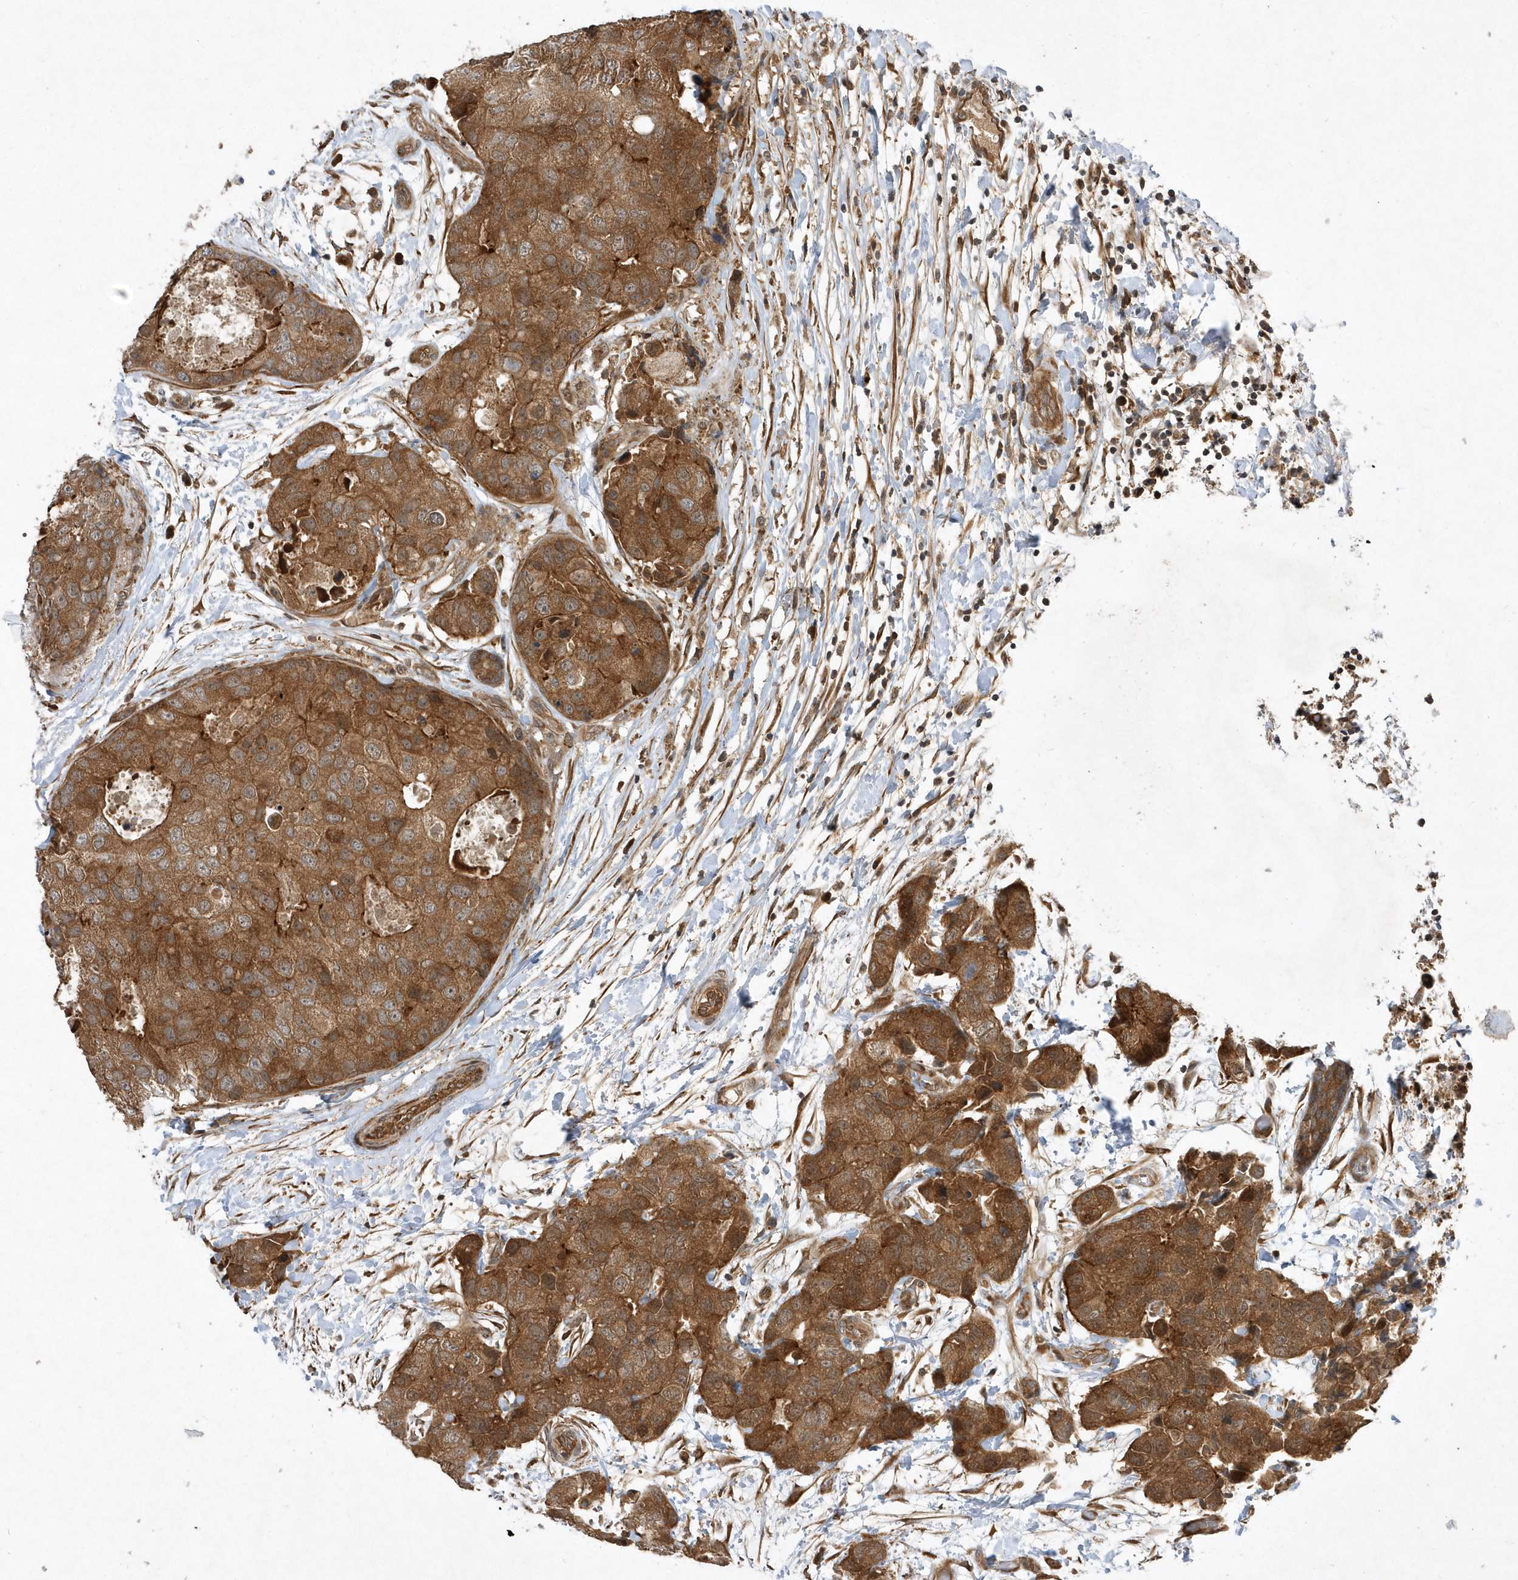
{"staining": {"intensity": "strong", "quantity": ">75%", "location": "cytoplasmic/membranous"}, "tissue": "breast cancer", "cell_type": "Tumor cells", "image_type": "cancer", "snomed": [{"axis": "morphology", "description": "Duct carcinoma"}, {"axis": "topography", "description": "Breast"}], "caption": "Human breast cancer (invasive ductal carcinoma) stained with a brown dye shows strong cytoplasmic/membranous positive staining in approximately >75% of tumor cells.", "gene": "GFM2", "patient": {"sex": "female", "age": 62}}